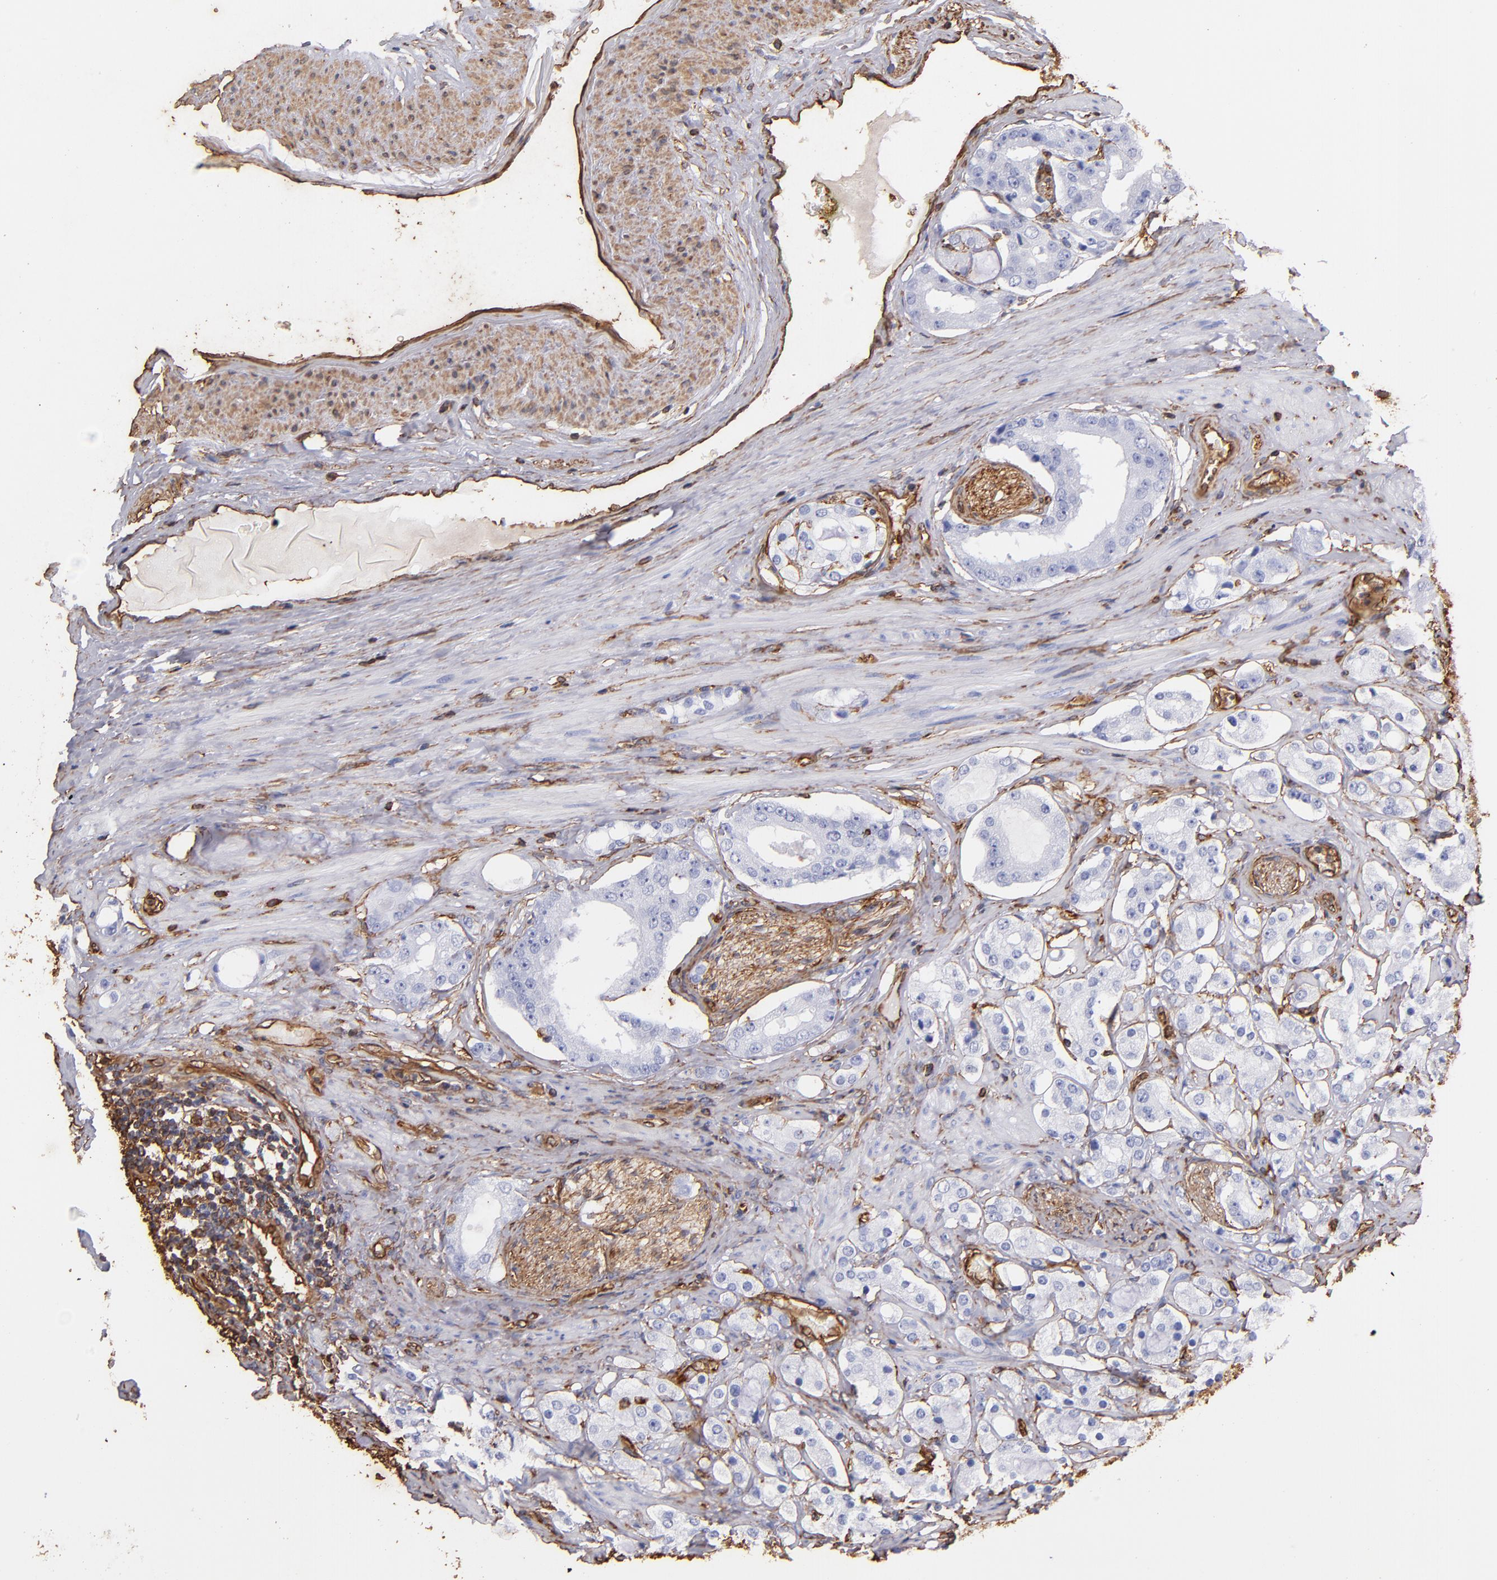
{"staining": {"intensity": "negative", "quantity": "none", "location": "none"}, "tissue": "prostate cancer", "cell_type": "Tumor cells", "image_type": "cancer", "snomed": [{"axis": "morphology", "description": "Adenocarcinoma, High grade"}, {"axis": "topography", "description": "Prostate"}], "caption": "Immunohistochemical staining of human prostate high-grade adenocarcinoma shows no significant staining in tumor cells.", "gene": "VIM", "patient": {"sex": "male", "age": 68}}